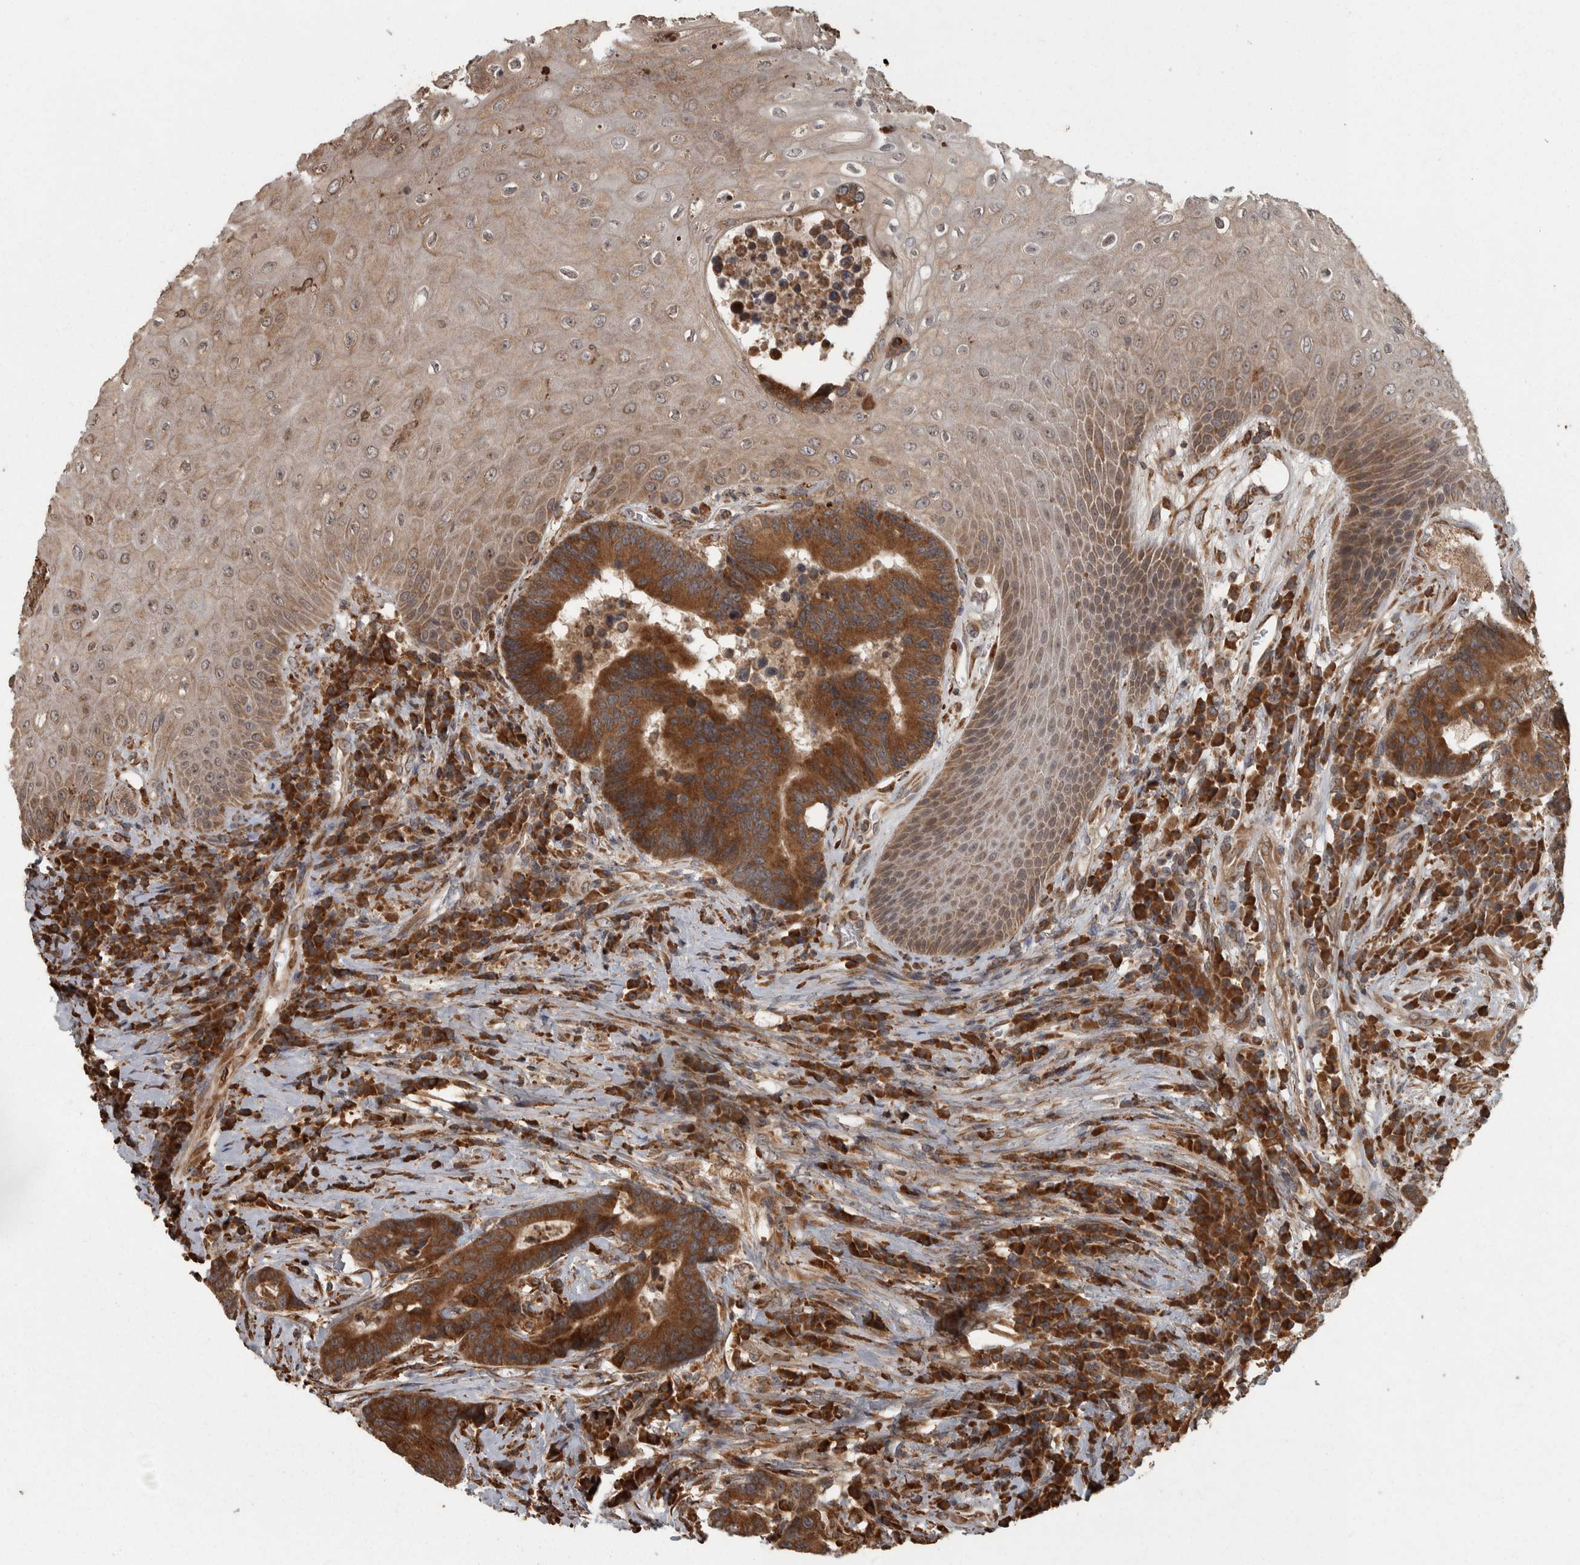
{"staining": {"intensity": "strong", "quantity": ">75%", "location": "cytoplasmic/membranous"}, "tissue": "colorectal cancer", "cell_type": "Tumor cells", "image_type": "cancer", "snomed": [{"axis": "morphology", "description": "Adenocarcinoma, NOS"}, {"axis": "topography", "description": "Rectum"}, {"axis": "topography", "description": "Anal"}], "caption": "Brown immunohistochemical staining in colorectal cancer (adenocarcinoma) exhibits strong cytoplasmic/membranous staining in about >75% of tumor cells.", "gene": "AGBL3", "patient": {"sex": "female", "age": 89}}